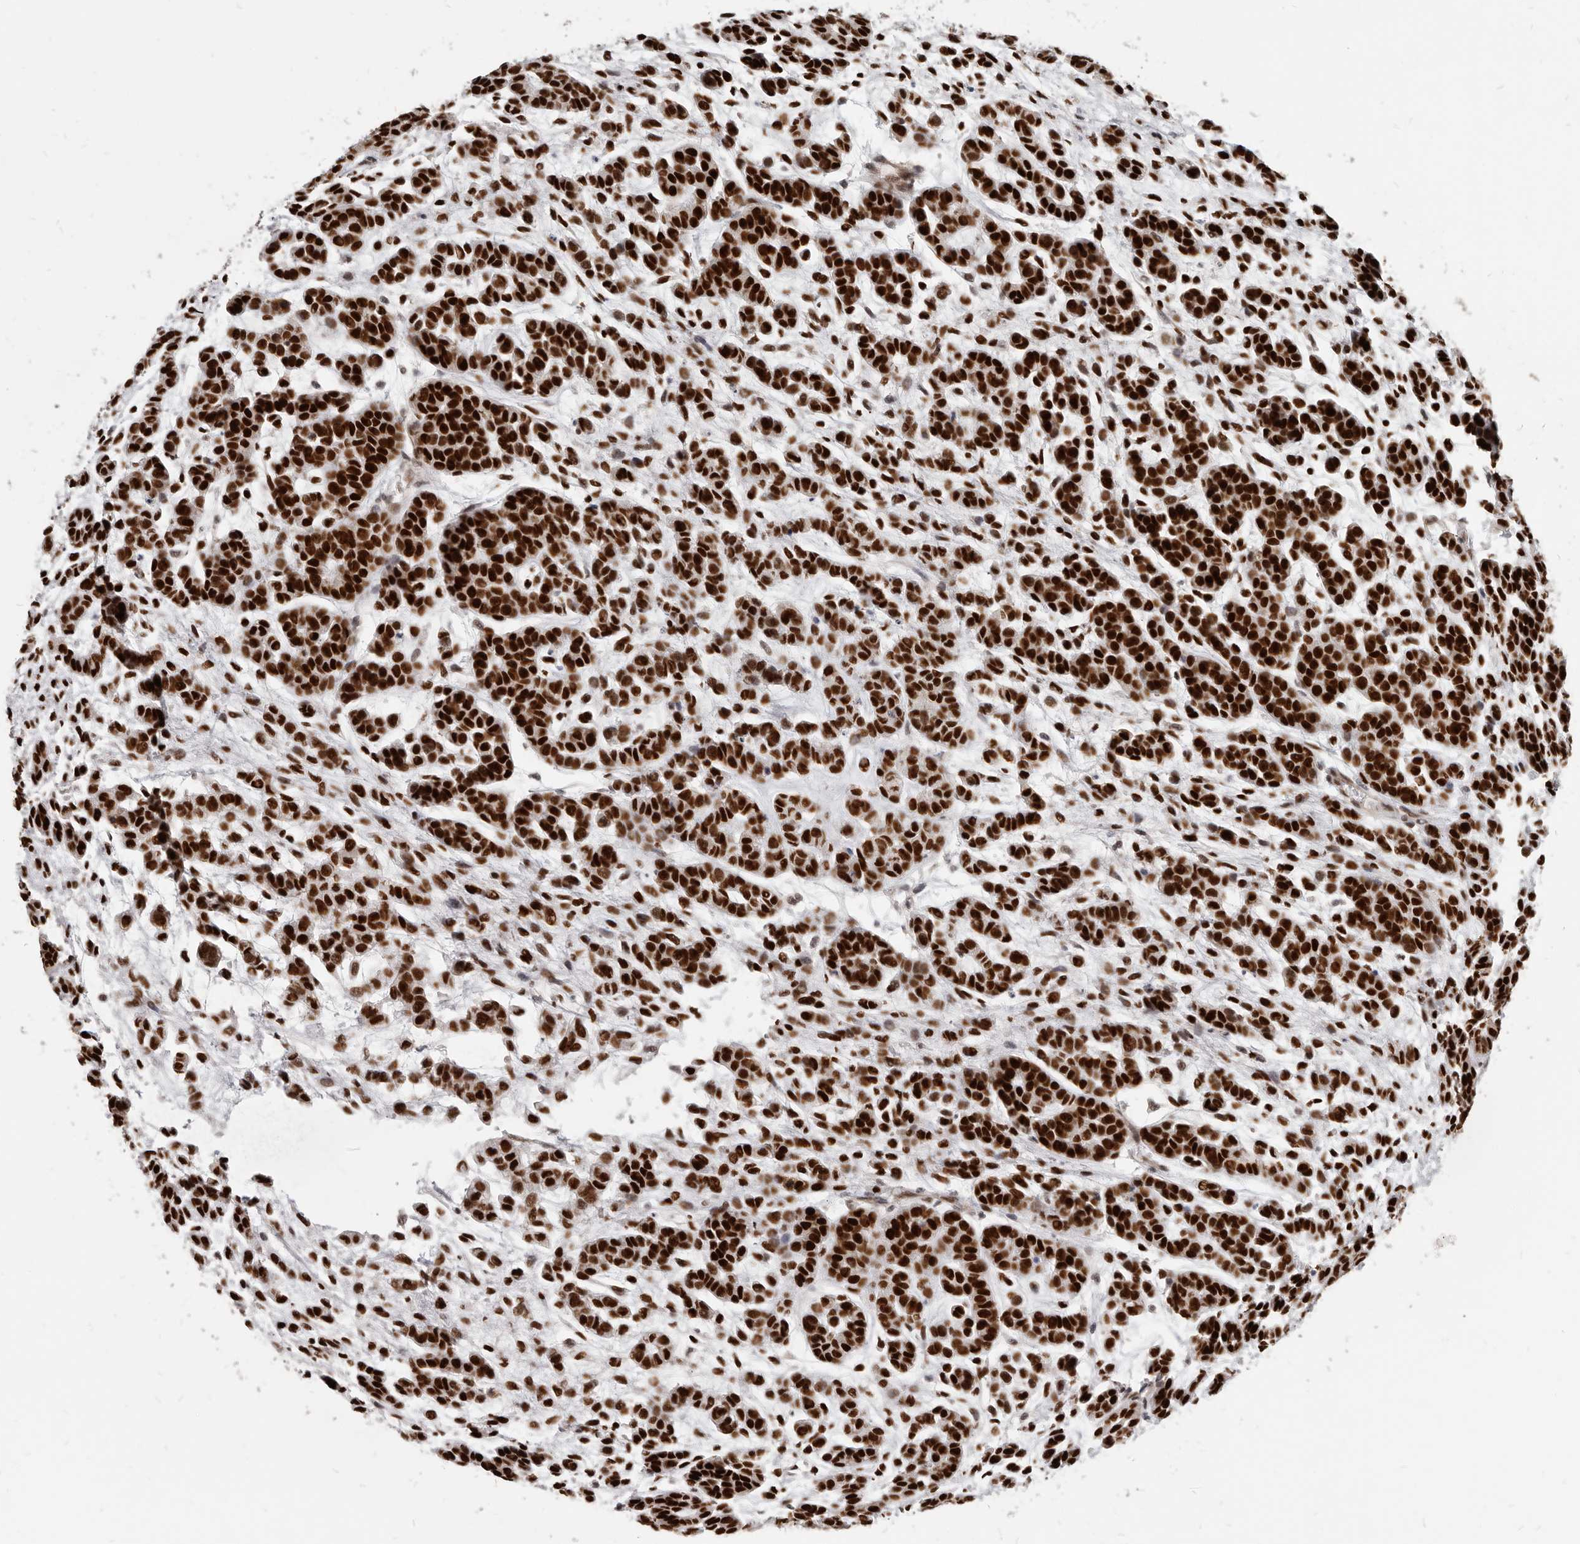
{"staining": {"intensity": "strong", "quantity": ">75%", "location": "nuclear"}, "tissue": "head and neck cancer", "cell_type": "Tumor cells", "image_type": "cancer", "snomed": [{"axis": "morphology", "description": "Adenocarcinoma, NOS"}, {"axis": "morphology", "description": "Adenoma, NOS"}, {"axis": "topography", "description": "Head-Neck"}], "caption": "Brown immunohistochemical staining in head and neck adenocarcinoma reveals strong nuclear positivity in about >75% of tumor cells. Immunohistochemistry stains the protein of interest in brown and the nuclei are stained blue.", "gene": "ATF5", "patient": {"sex": "female", "age": 55}}